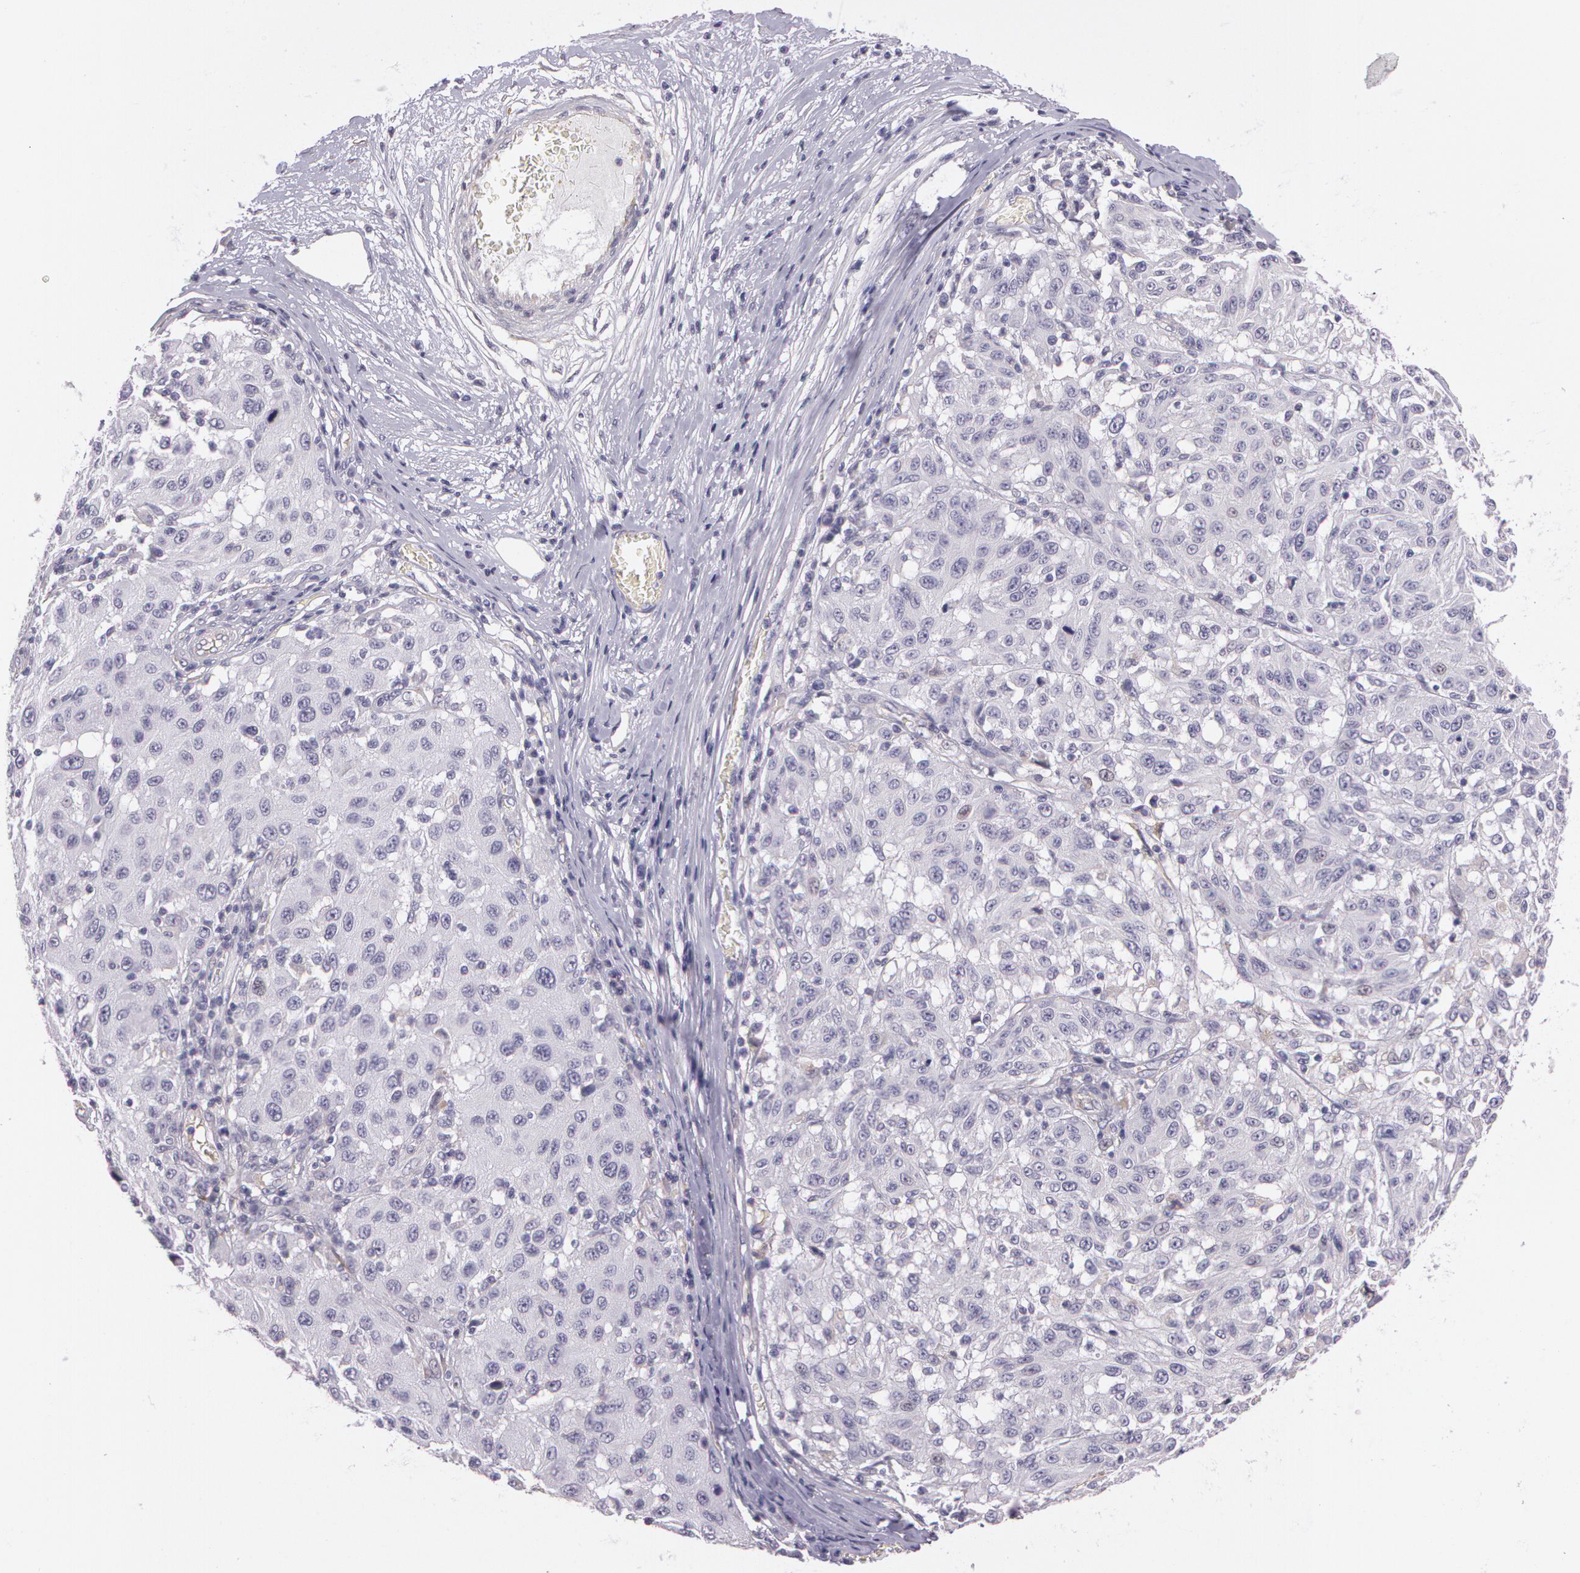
{"staining": {"intensity": "negative", "quantity": "none", "location": "none"}, "tissue": "melanoma", "cell_type": "Tumor cells", "image_type": "cancer", "snomed": [{"axis": "morphology", "description": "Malignant melanoma, NOS"}, {"axis": "topography", "description": "Skin"}], "caption": "DAB (3,3'-diaminobenzidine) immunohistochemical staining of melanoma shows no significant positivity in tumor cells.", "gene": "G2E3", "patient": {"sex": "female", "age": 77}}